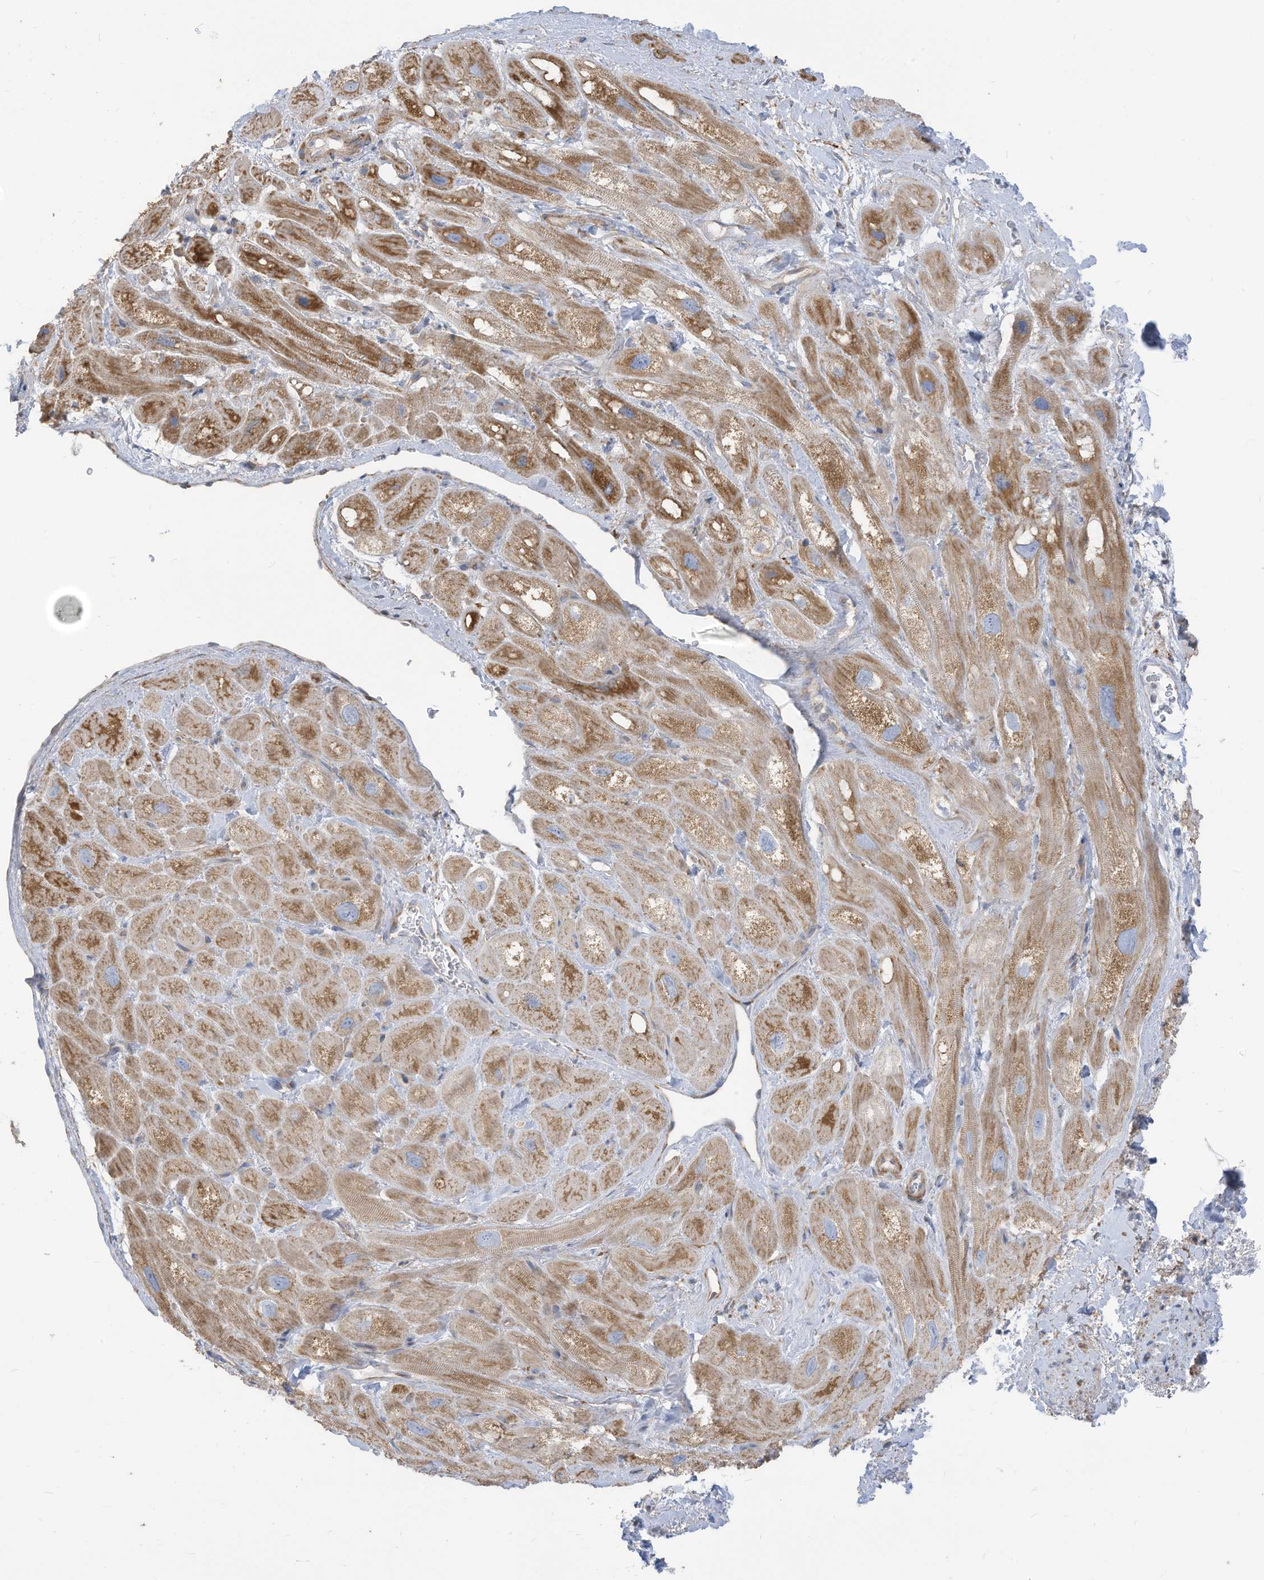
{"staining": {"intensity": "weak", "quantity": "25%-75%", "location": "cytoplasmic/membranous"}, "tissue": "heart muscle", "cell_type": "Cardiomyocytes", "image_type": "normal", "snomed": [{"axis": "morphology", "description": "Normal tissue, NOS"}, {"axis": "topography", "description": "Heart"}], "caption": "Immunohistochemical staining of benign heart muscle shows 25%-75% levels of weak cytoplasmic/membranous protein positivity in approximately 25%-75% of cardiomyocytes. (DAB (3,3'-diaminobenzidine) = brown stain, brightfield microscopy at high magnification).", "gene": "GTPBP2", "patient": {"sex": "male", "age": 49}}